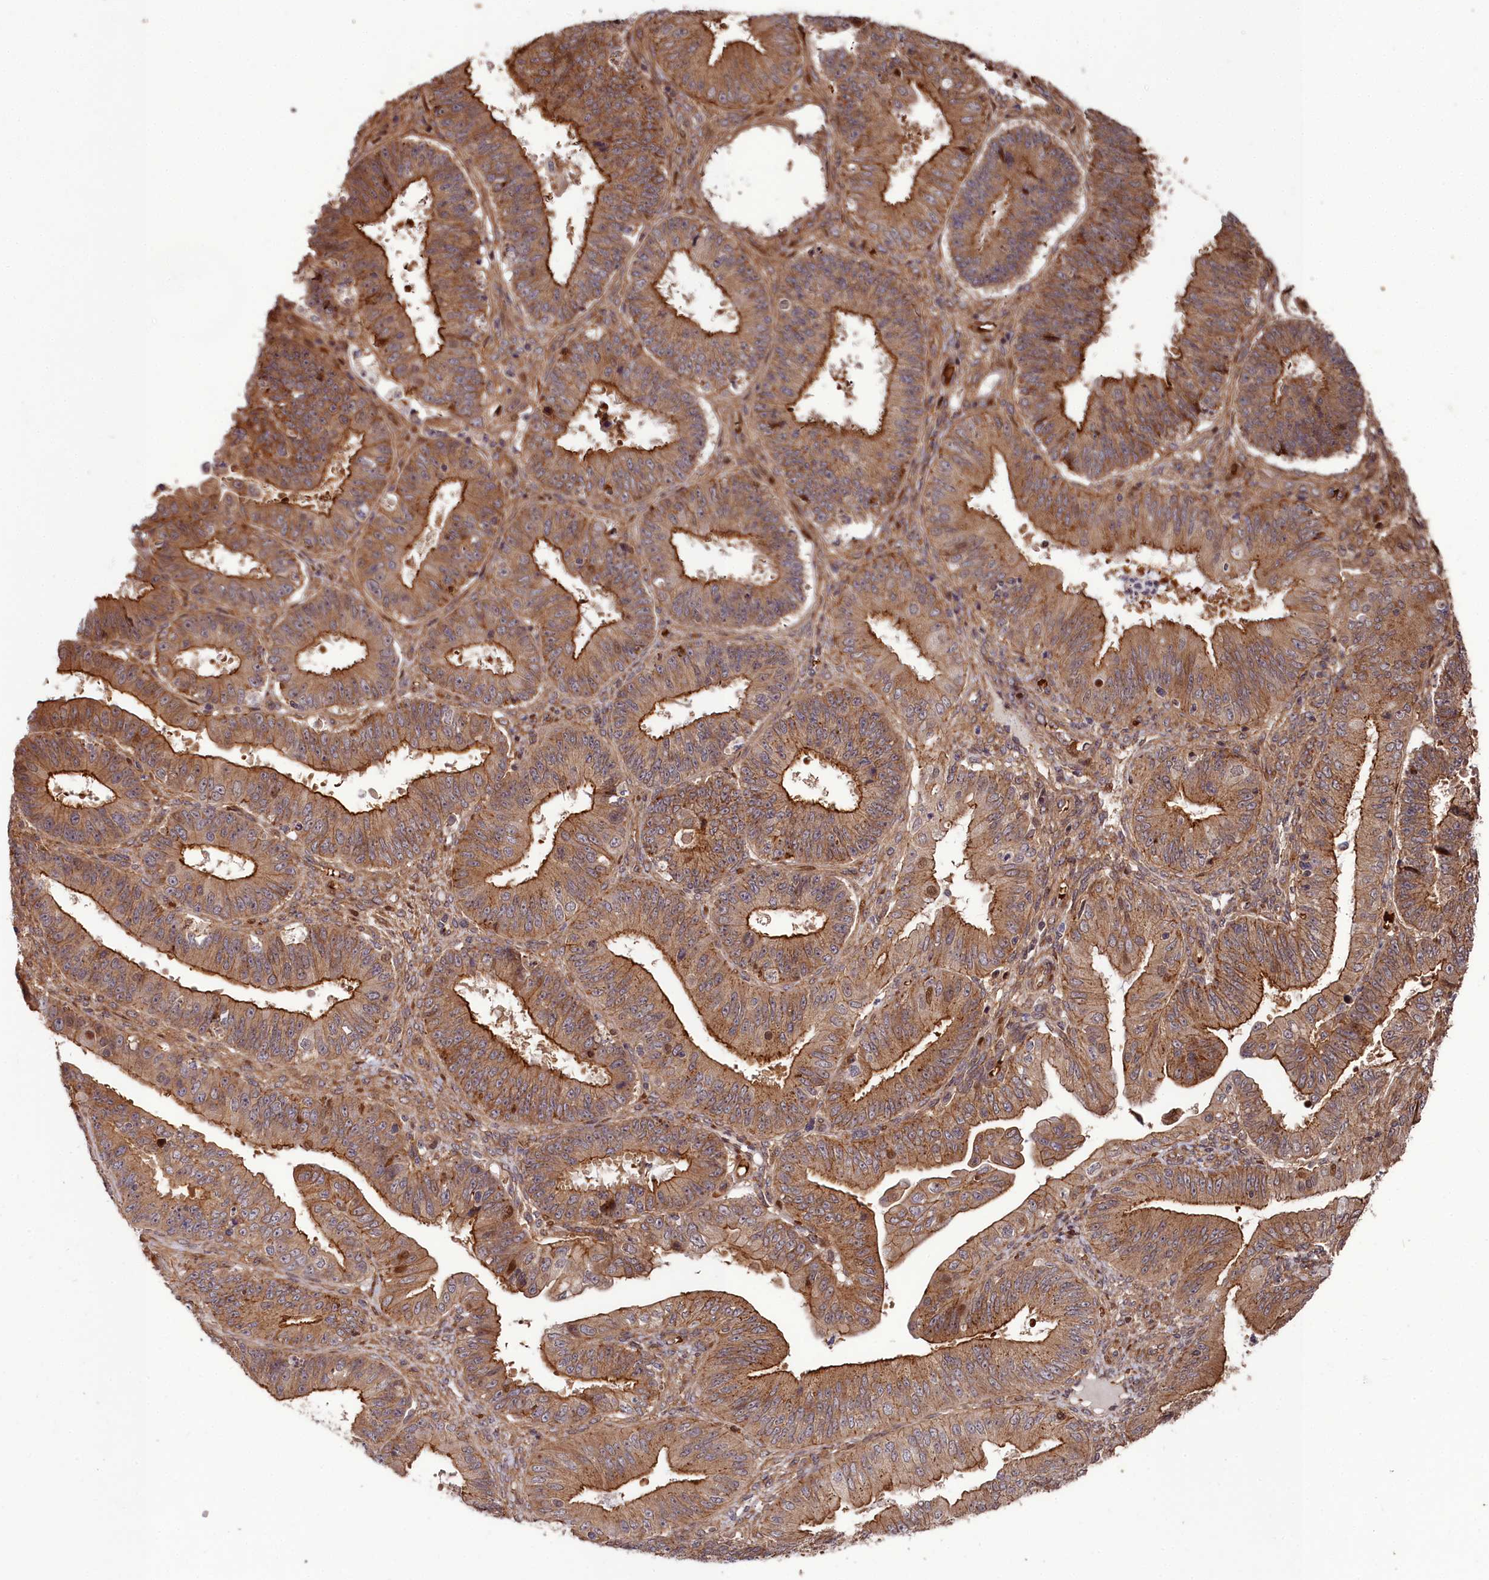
{"staining": {"intensity": "strong", "quantity": ">75%", "location": "cytoplasmic/membranous"}, "tissue": "ovarian cancer", "cell_type": "Tumor cells", "image_type": "cancer", "snomed": [{"axis": "morphology", "description": "Carcinoma, endometroid"}, {"axis": "topography", "description": "Appendix"}, {"axis": "topography", "description": "Ovary"}], "caption": "Brown immunohistochemical staining in human ovarian endometroid carcinoma reveals strong cytoplasmic/membranous expression in approximately >75% of tumor cells.", "gene": "TNKS1BP1", "patient": {"sex": "female", "age": 42}}